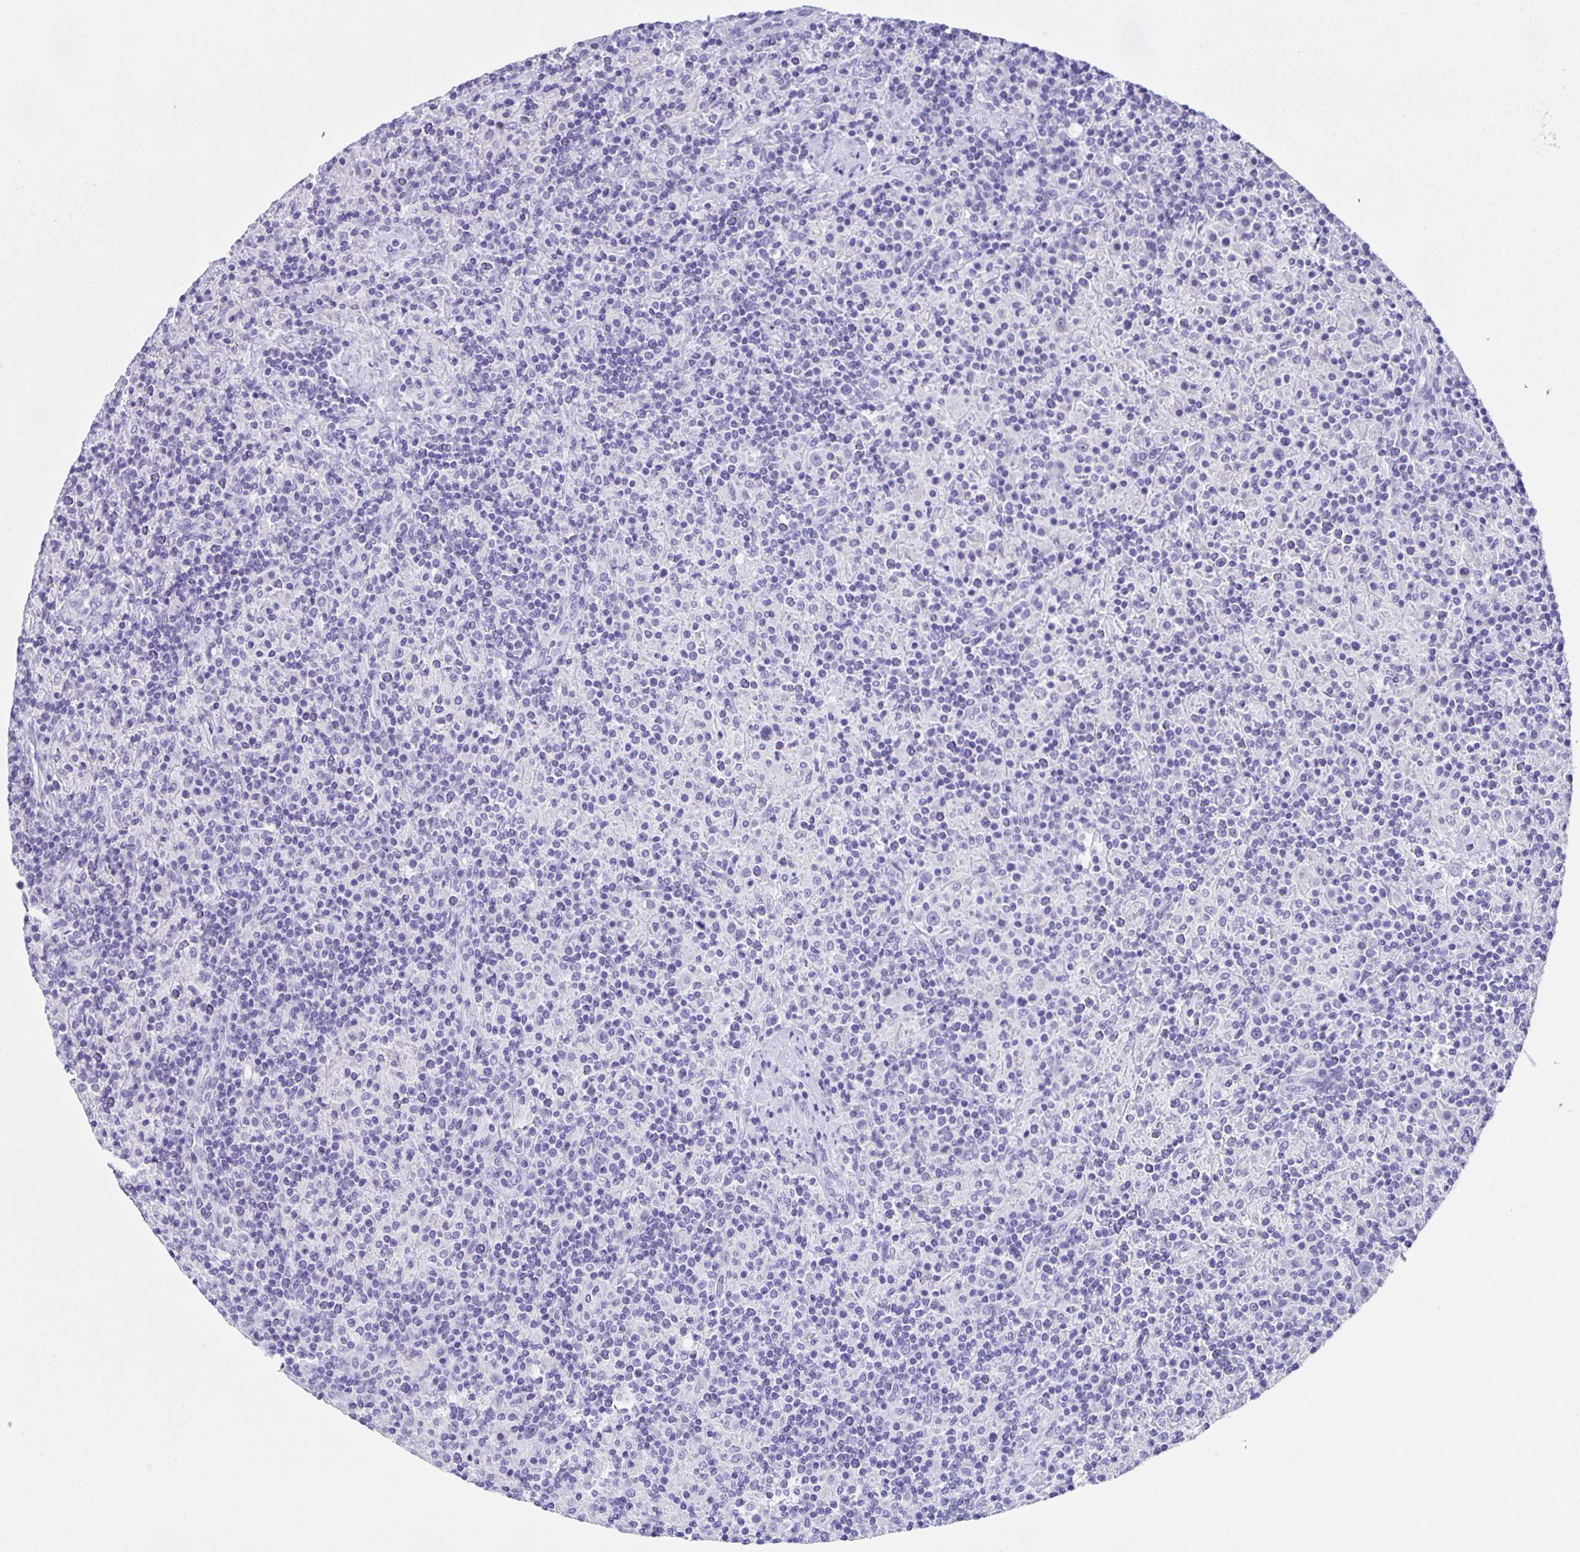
{"staining": {"intensity": "negative", "quantity": "none", "location": "none"}, "tissue": "lymphoma", "cell_type": "Tumor cells", "image_type": "cancer", "snomed": [{"axis": "morphology", "description": "Hodgkin's disease, NOS"}, {"axis": "topography", "description": "Lymph node"}], "caption": "Tumor cells show no significant staining in lymphoma.", "gene": "GUCA2A", "patient": {"sex": "male", "age": 70}}